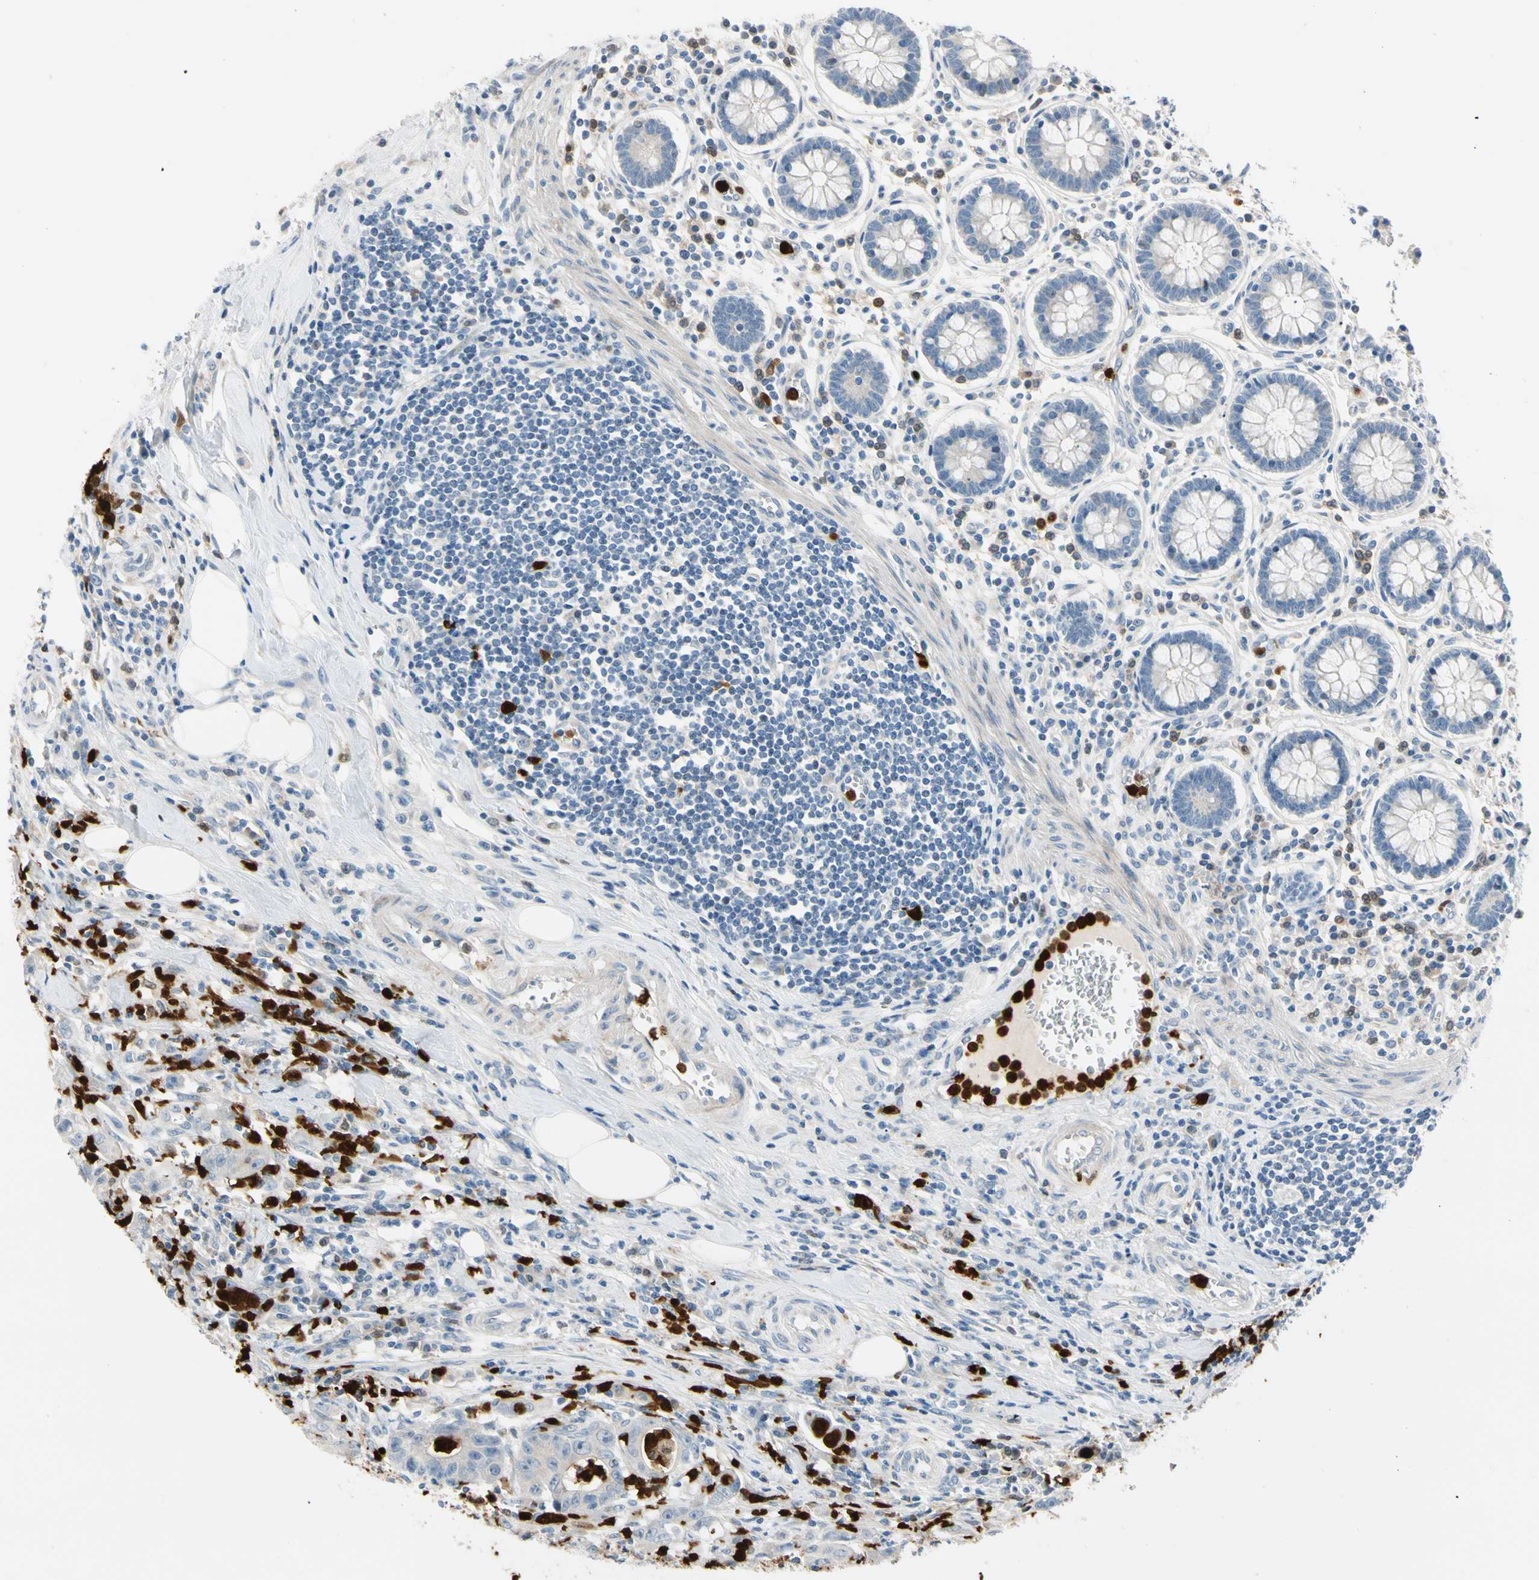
{"staining": {"intensity": "negative", "quantity": "none", "location": "none"}, "tissue": "colorectal cancer", "cell_type": "Tumor cells", "image_type": "cancer", "snomed": [{"axis": "morphology", "description": "Adenocarcinoma, NOS"}, {"axis": "topography", "description": "Colon"}], "caption": "High magnification brightfield microscopy of adenocarcinoma (colorectal) stained with DAB (brown) and counterstained with hematoxylin (blue): tumor cells show no significant staining.", "gene": "TRAF5", "patient": {"sex": "male", "age": 45}}